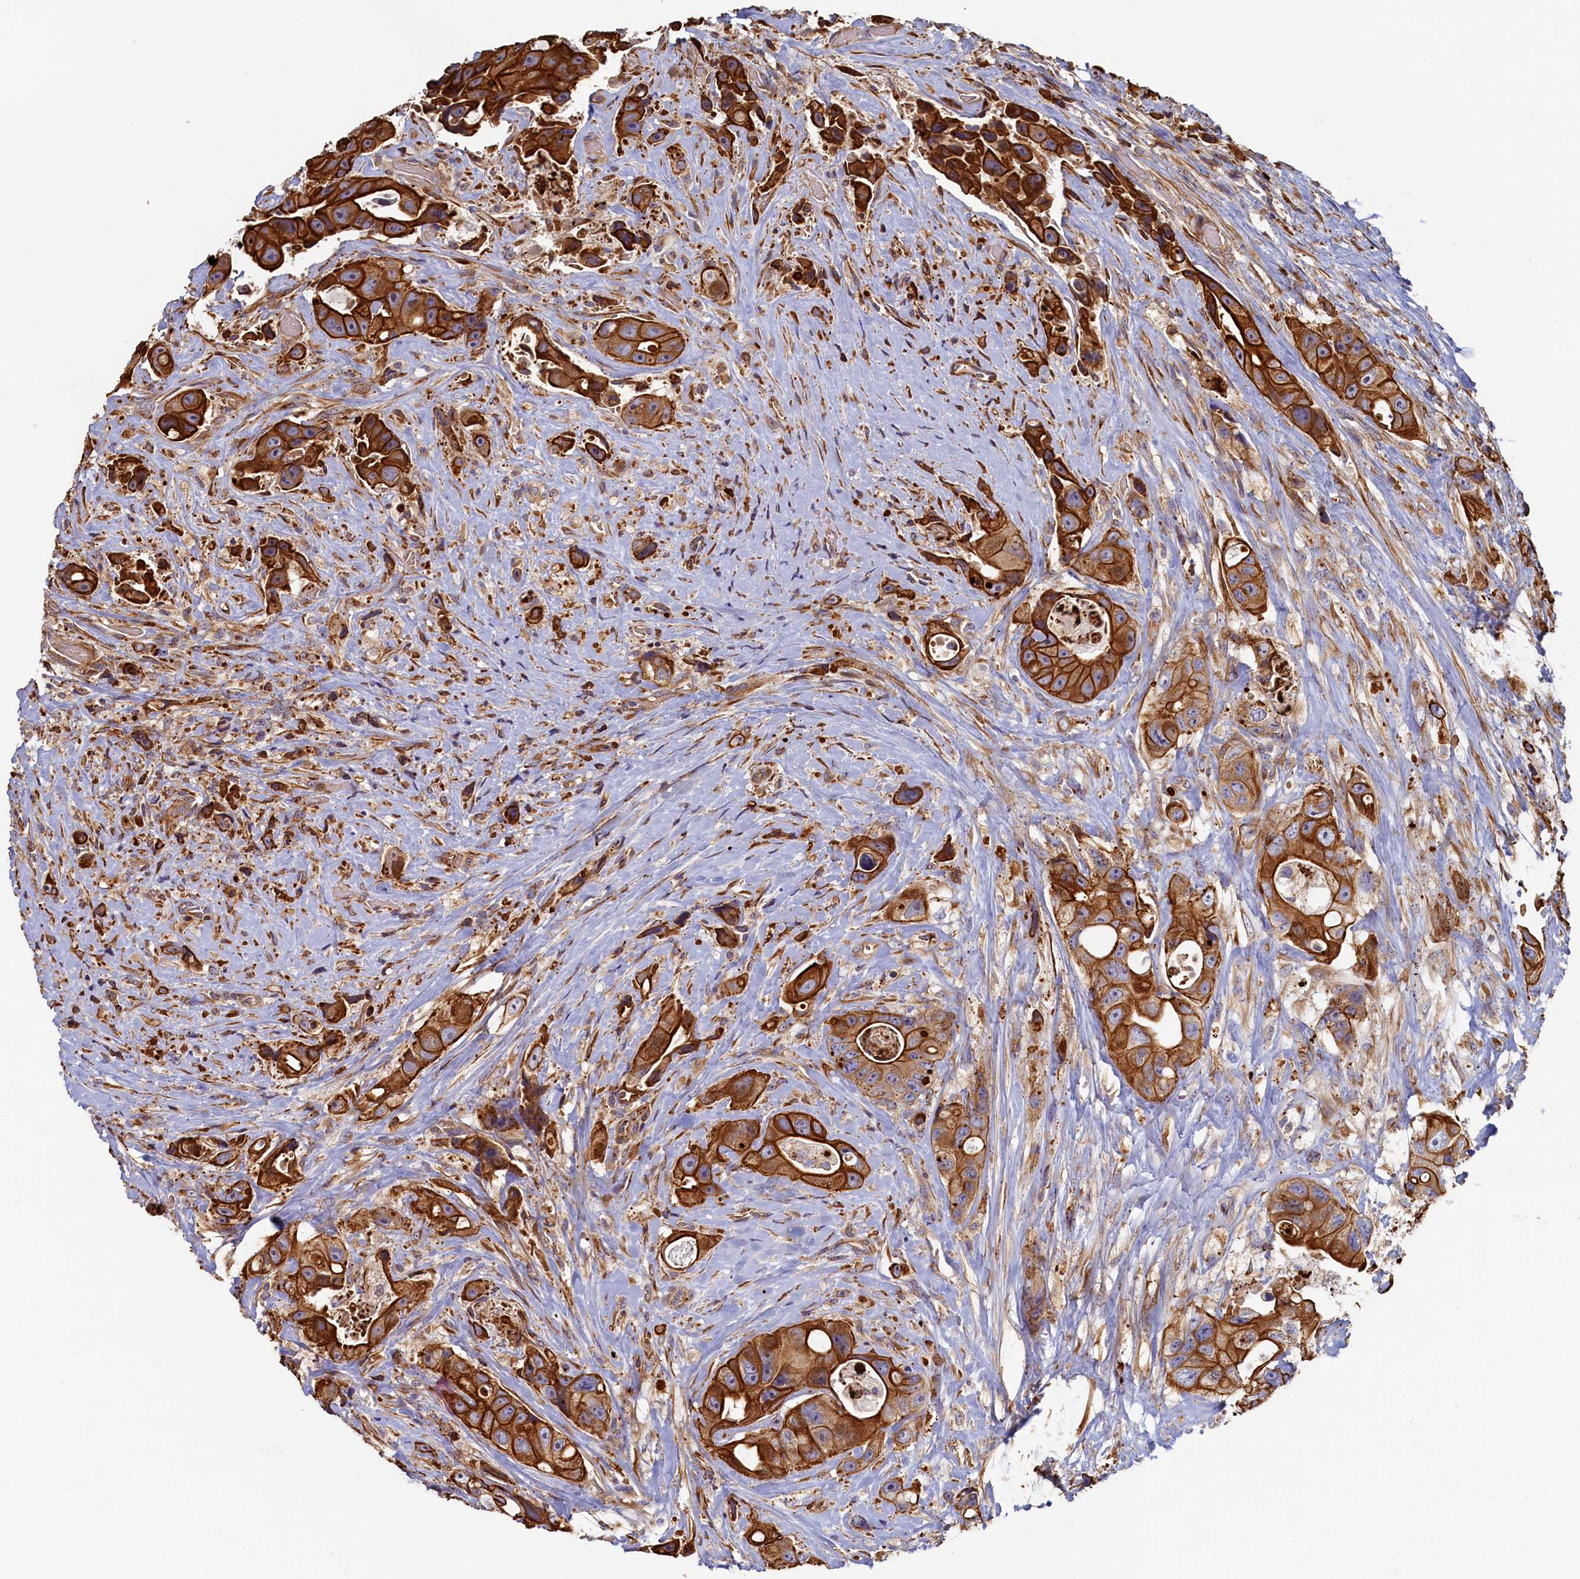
{"staining": {"intensity": "strong", "quantity": ">75%", "location": "cytoplasmic/membranous"}, "tissue": "colorectal cancer", "cell_type": "Tumor cells", "image_type": "cancer", "snomed": [{"axis": "morphology", "description": "Adenocarcinoma, NOS"}, {"axis": "topography", "description": "Colon"}], "caption": "This photomicrograph demonstrates colorectal cancer stained with immunohistochemistry to label a protein in brown. The cytoplasmic/membranous of tumor cells show strong positivity for the protein. Nuclei are counter-stained blue.", "gene": "LRRC57", "patient": {"sex": "female", "age": 46}}